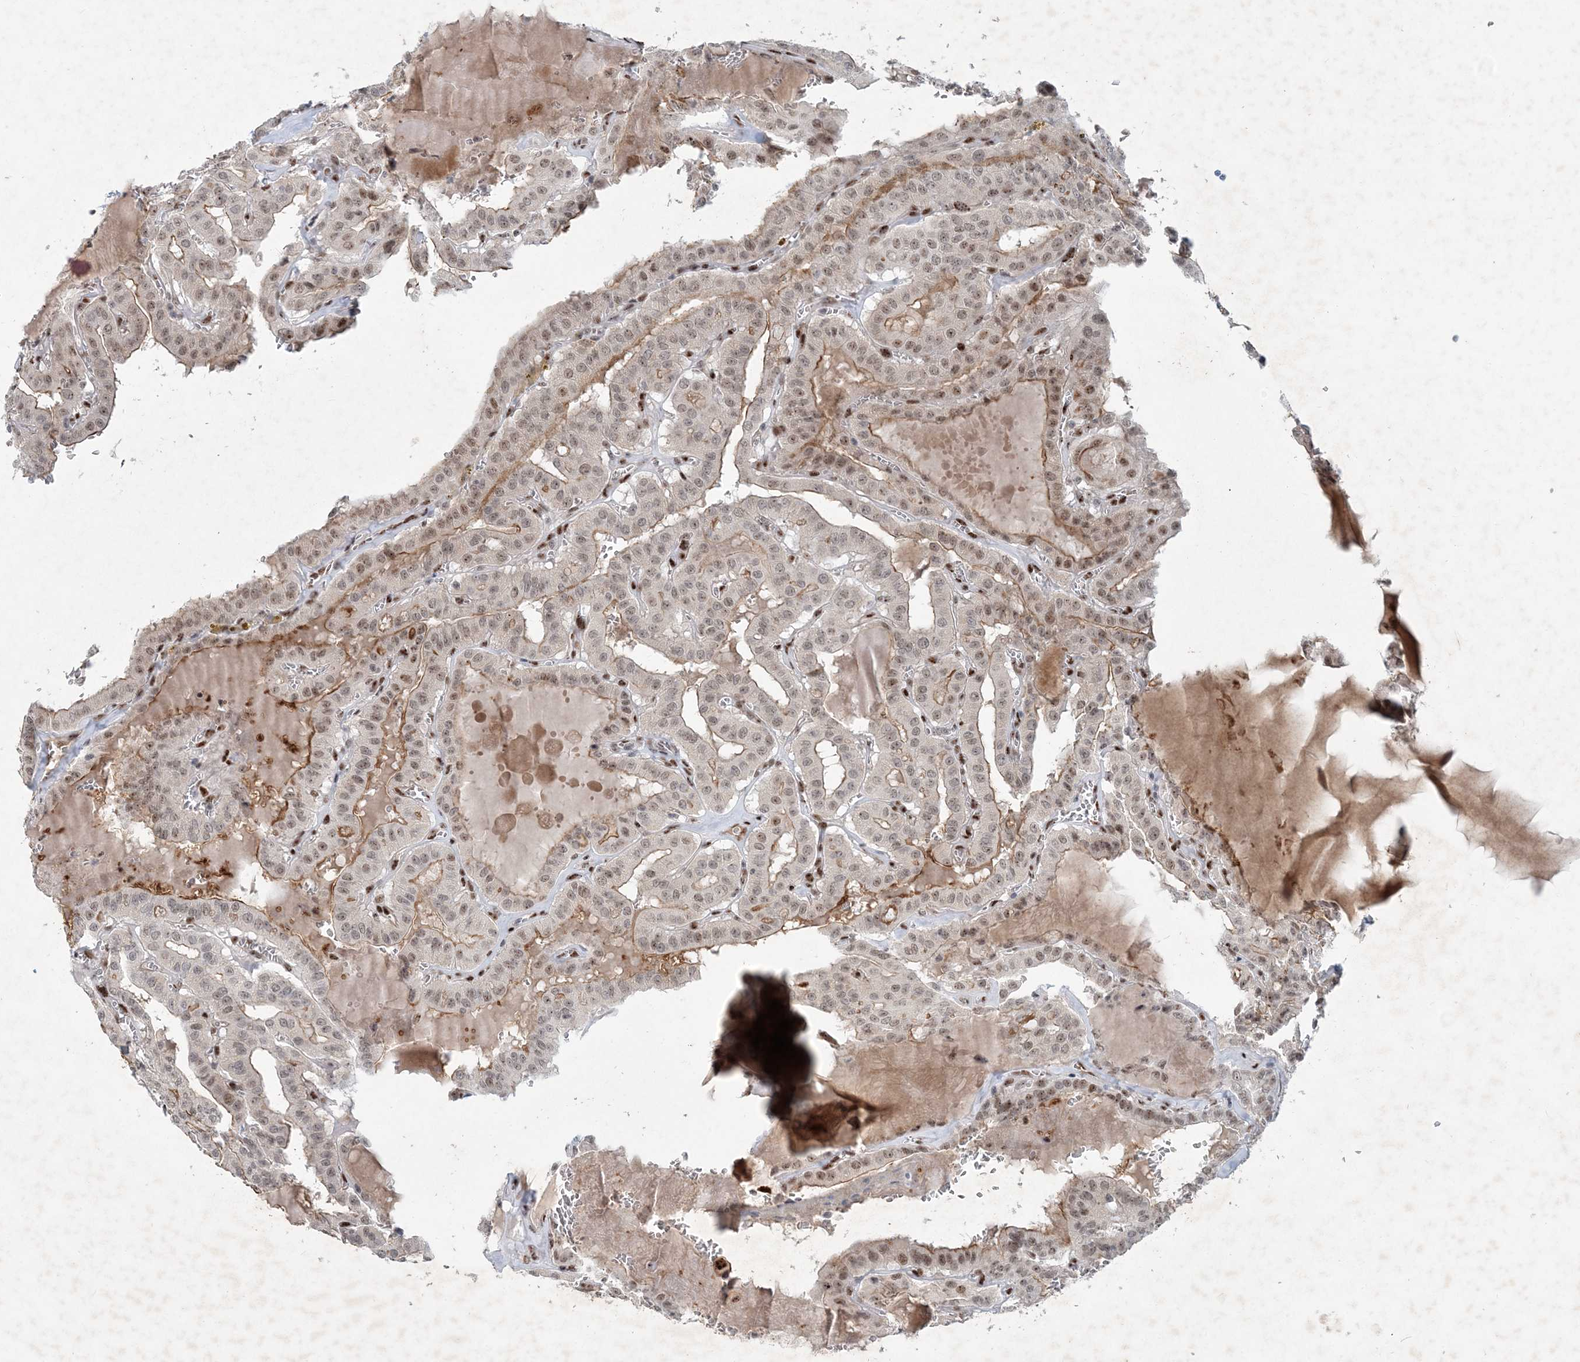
{"staining": {"intensity": "moderate", "quantity": "25%-75%", "location": "cytoplasmic/membranous,nuclear"}, "tissue": "thyroid cancer", "cell_type": "Tumor cells", "image_type": "cancer", "snomed": [{"axis": "morphology", "description": "Papillary adenocarcinoma, NOS"}, {"axis": "topography", "description": "Thyroid gland"}], "caption": "This micrograph demonstrates thyroid cancer stained with immunohistochemistry to label a protein in brown. The cytoplasmic/membranous and nuclear of tumor cells show moderate positivity for the protein. Nuclei are counter-stained blue.", "gene": "GIN1", "patient": {"sex": "male", "age": 52}}